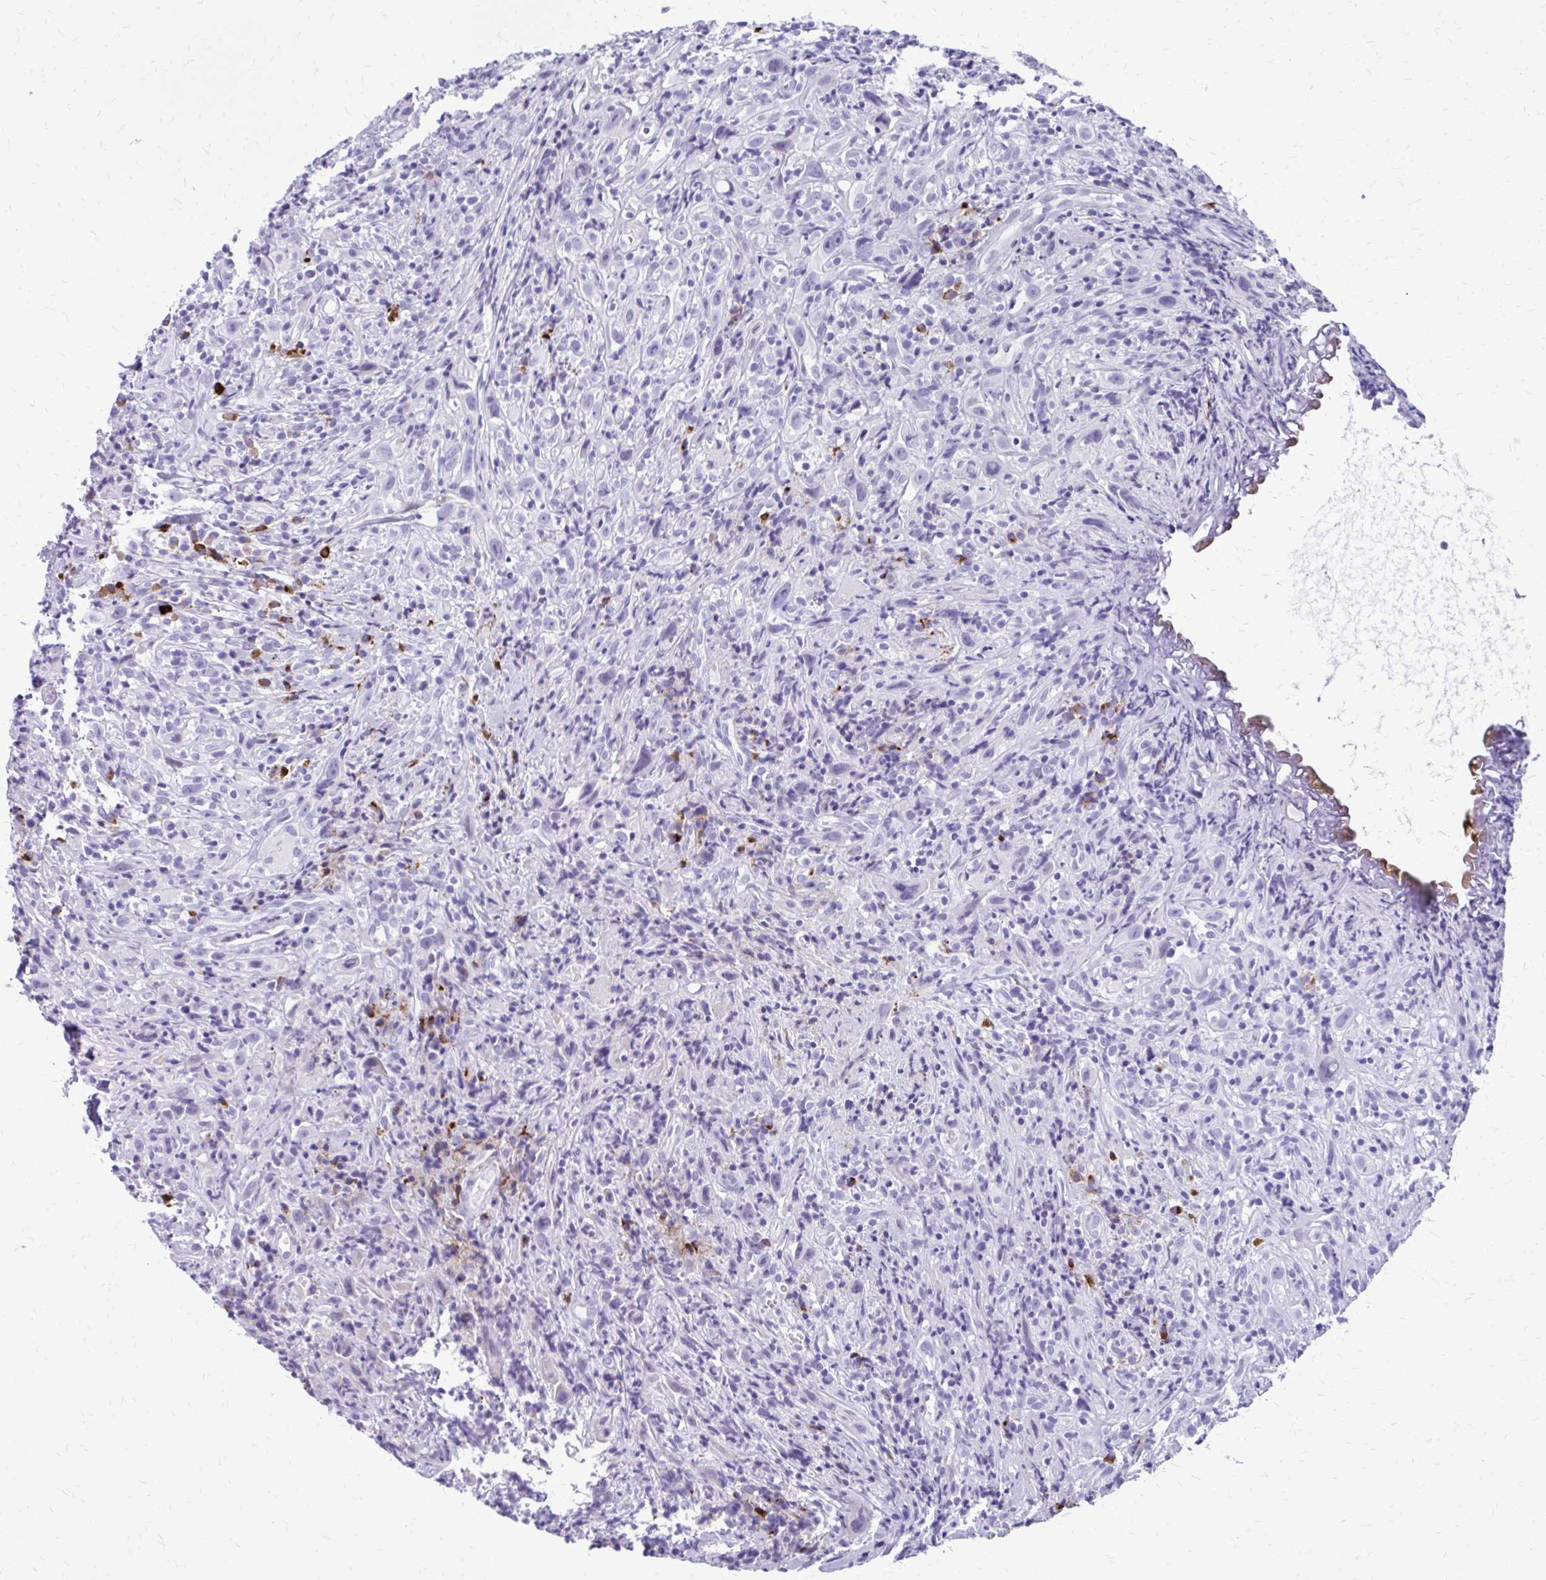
{"staining": {"intensity": "negative", "quantity": "none", "location": "none"}, "tissue": "head and neck cancer", "cell_type": "Tumor cells", "image_type": "cancer", "snomed": [{"axis": "morphology", "description": "Squamous cell carcinoma, NOS"}, {"axis": "topography", "description": "Head-Neck"}], "caption": "Immunohistochemical staining of human head and neck squamous cell carcinoma displays no significant positivity in tumor cells. The staining is performed using DAB (3,3'-diaminobenzidine) brown chromogen with nuclei counter-stained in using hematoxylin.", "gene": "SATL1", "patient": {"sex": "female", "age": 95}}